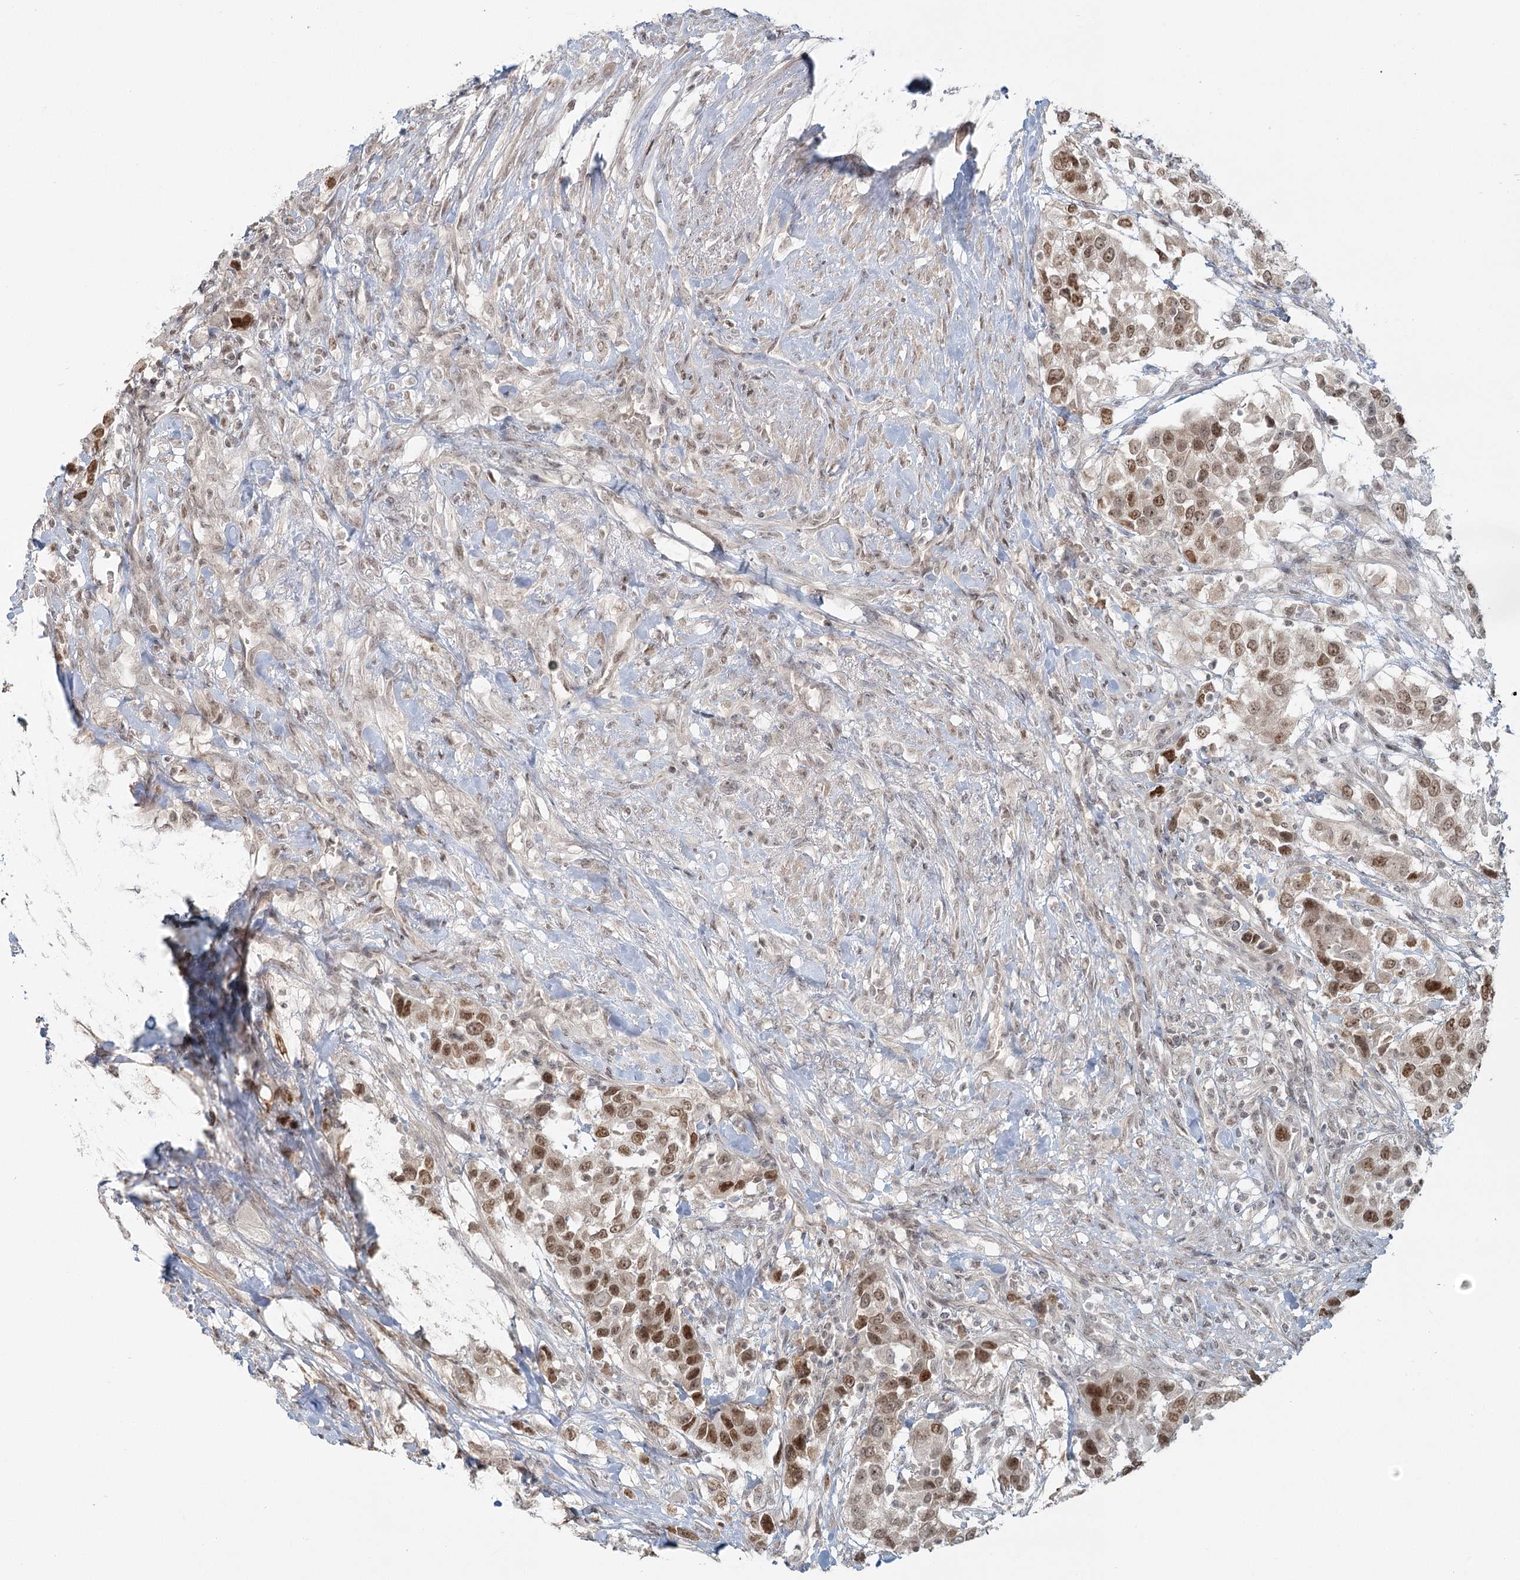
{"staining": {"intensity": "moderate", "quantity": ">75%", "location": "nuclear"}, "tissue": "urothelial cancer", "cell_type": "Tumor cells", "image_type": "cancer", "snomed": [{"axis": "morphology", "description": "Urothelial carcinoma, High grade"}, {"axis": "topography", "description": "Urinary bladder"}], "caption": "Immunohistochemistry (IHC) (DAB) staining of human high-grade urothelial carcinoma displays moderate nuclear protein positivity in approximately >75% of tumor cells. (DAB (3,3'-diaminobenzidine) = brown stain, brightfield microscopy at high magnification).", "gene": "R3HCC1L", "patient": {"sex": "female", "age": 80}}